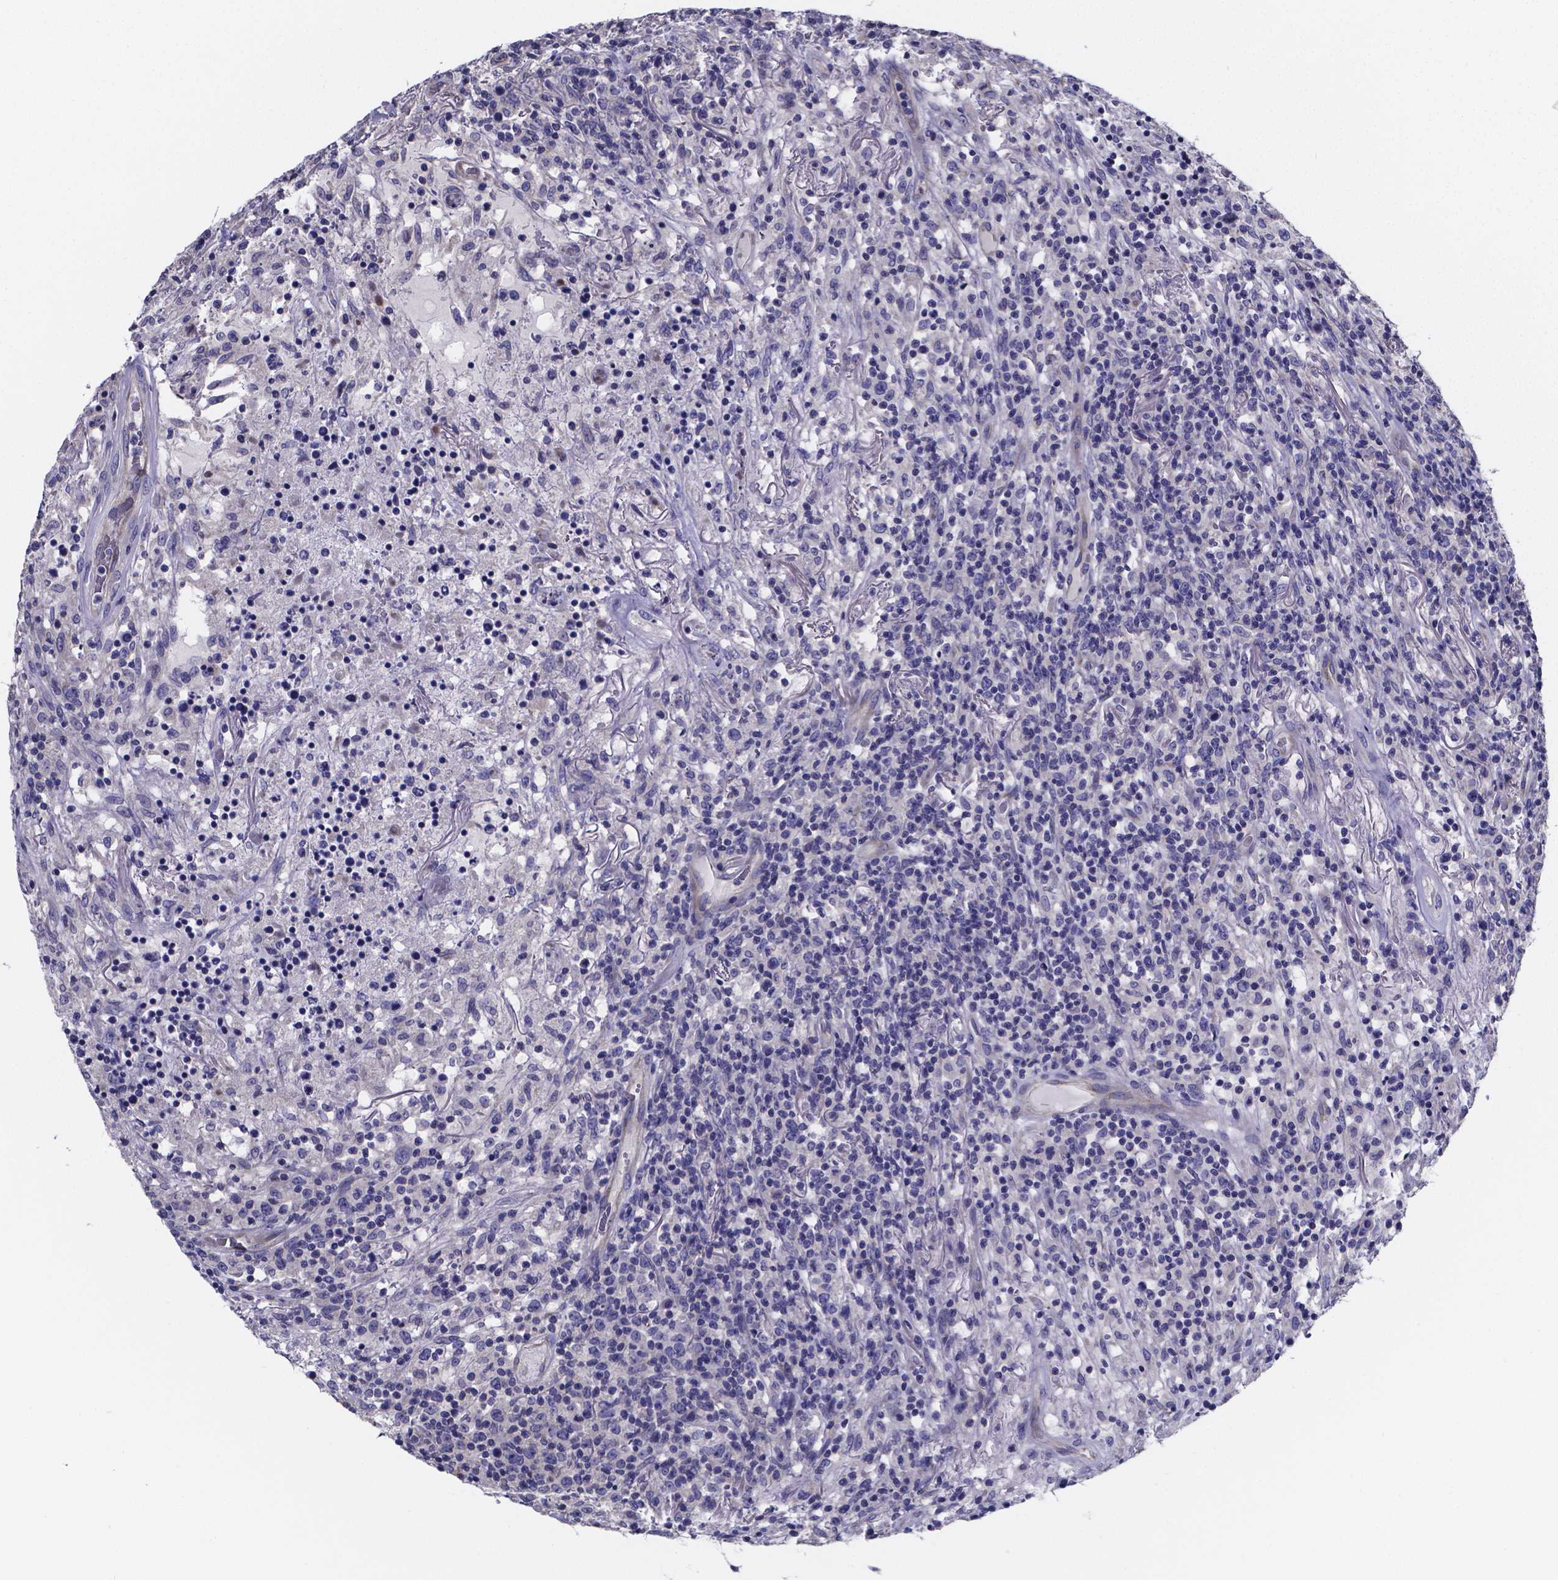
{"staining": {"intensity": "negative", "quantity": "none", "location": "none"}, "tissue": "lymphoma", "cell_type": "Tumor cells", "image_type": "cancer", "snomed": [{"axis": "morphology", "description": "Malignant lymphoma, non-Hodgkin's type, High grade"}, {"axis": "topography", "description": "Lung"}], "caption": "This histopathology image is of high-grade malignant lymphoma, non-Hodgkin's type stained with immunohistochemistry (IHC) to label a protein in brown with the nuclei are counter-stained blue. There is no positivity in tumor cells. (DAB immunohistochemistry with hematoxylin counter stain).", "gene": "SFRP4", "patient": {"sex": "male", "age": 79}}